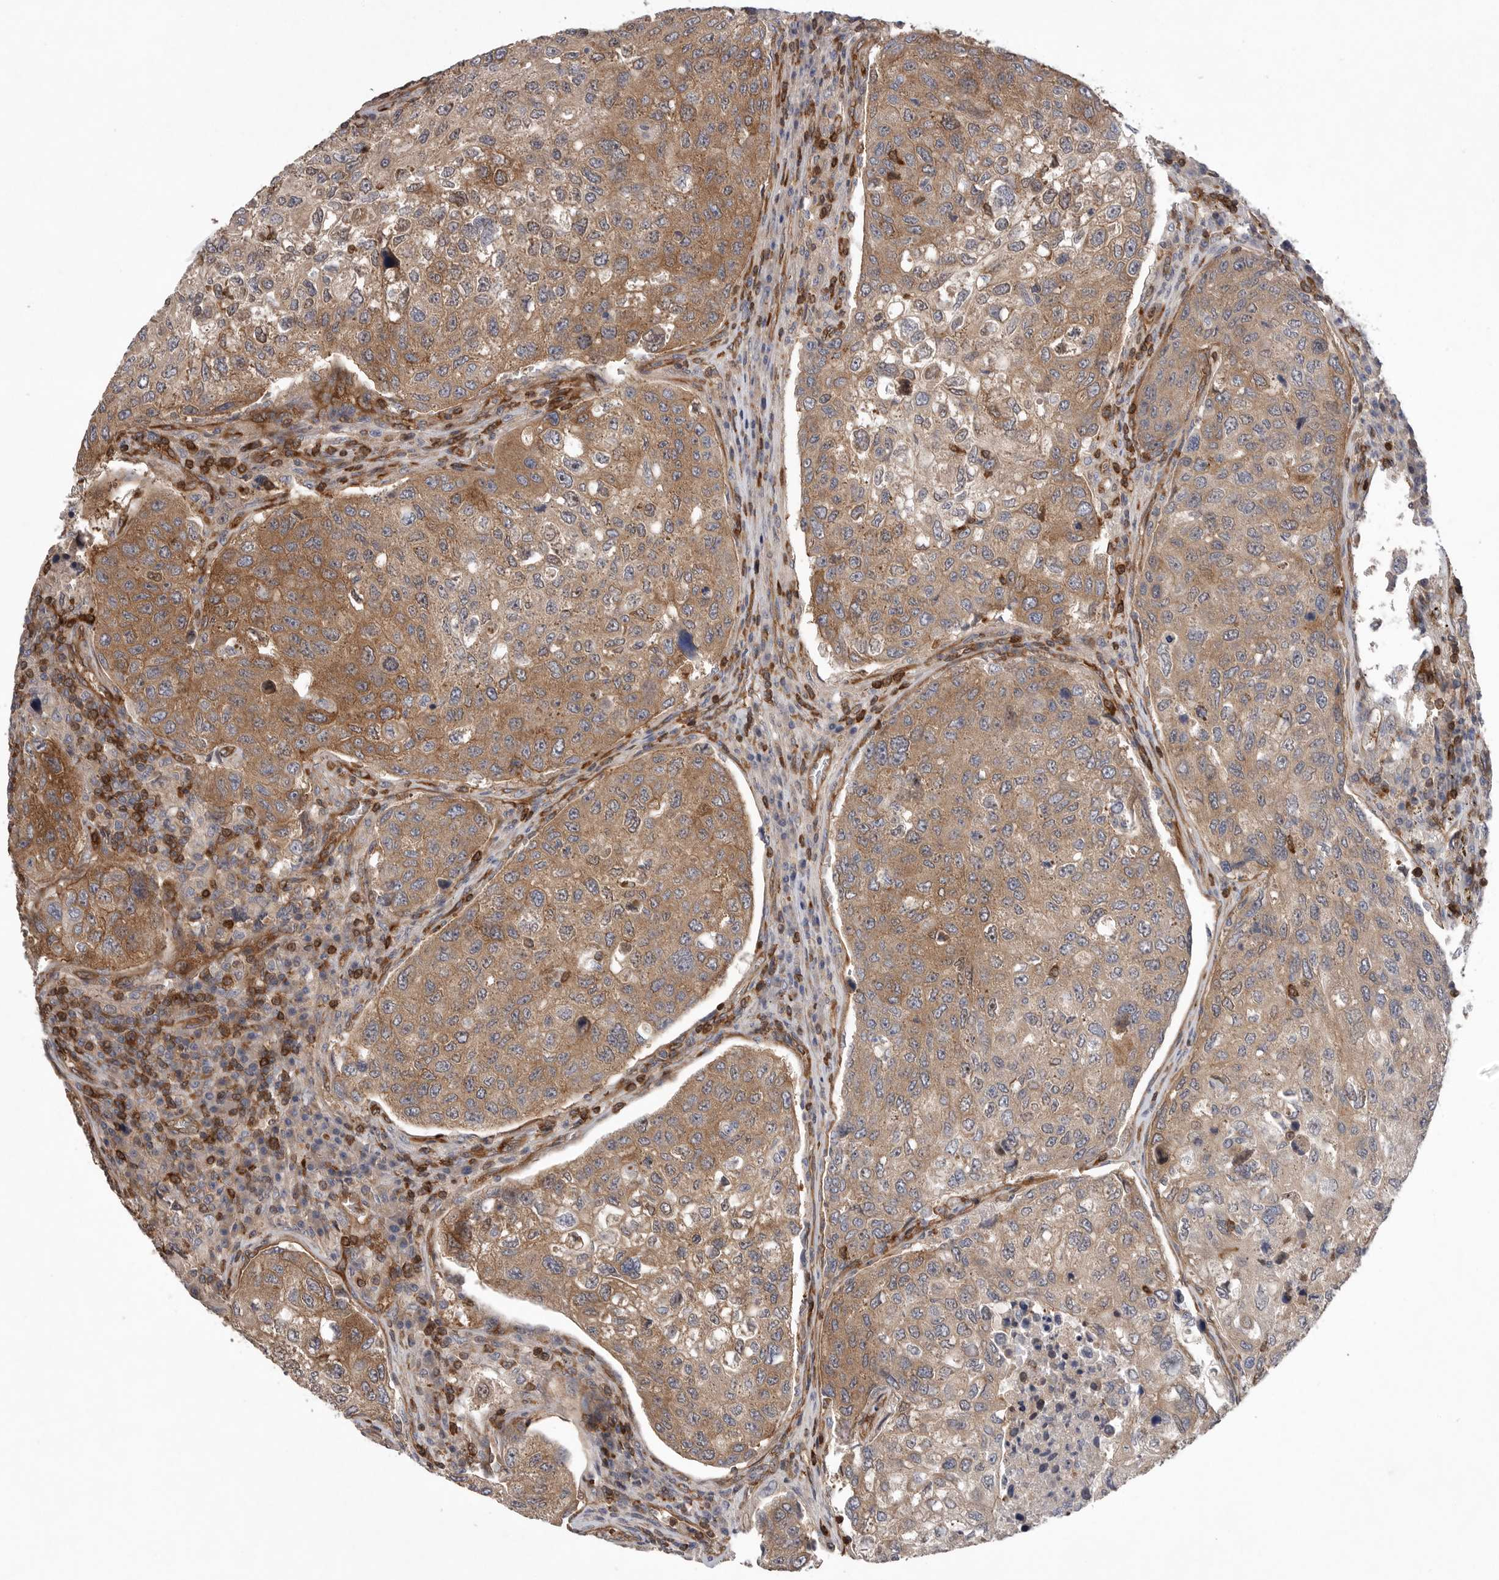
{"staining": {"intensity": "moderate", "quantity": ">75%", "location": "cytoplasmic/membranous"}, "tissue": "urothelial cancer", "cell_type": "Tumor cells", "image_type": "cancer", "snomed": [{"axis": "morphology", "description": "Urothelial carcinoma, High grade"}, {"axis": "topography", "description": "Lymph node"}, {"axis": "topography", "description": "Urinary bladder"}], "caption": "A brown stain shows moderate cytoplasmic/membranous staining of a protein in urothelial carcinoma (high-grade) tumor cells.", "gene": "PRKCH", "patient": {"sex": "male", "age": 51}}